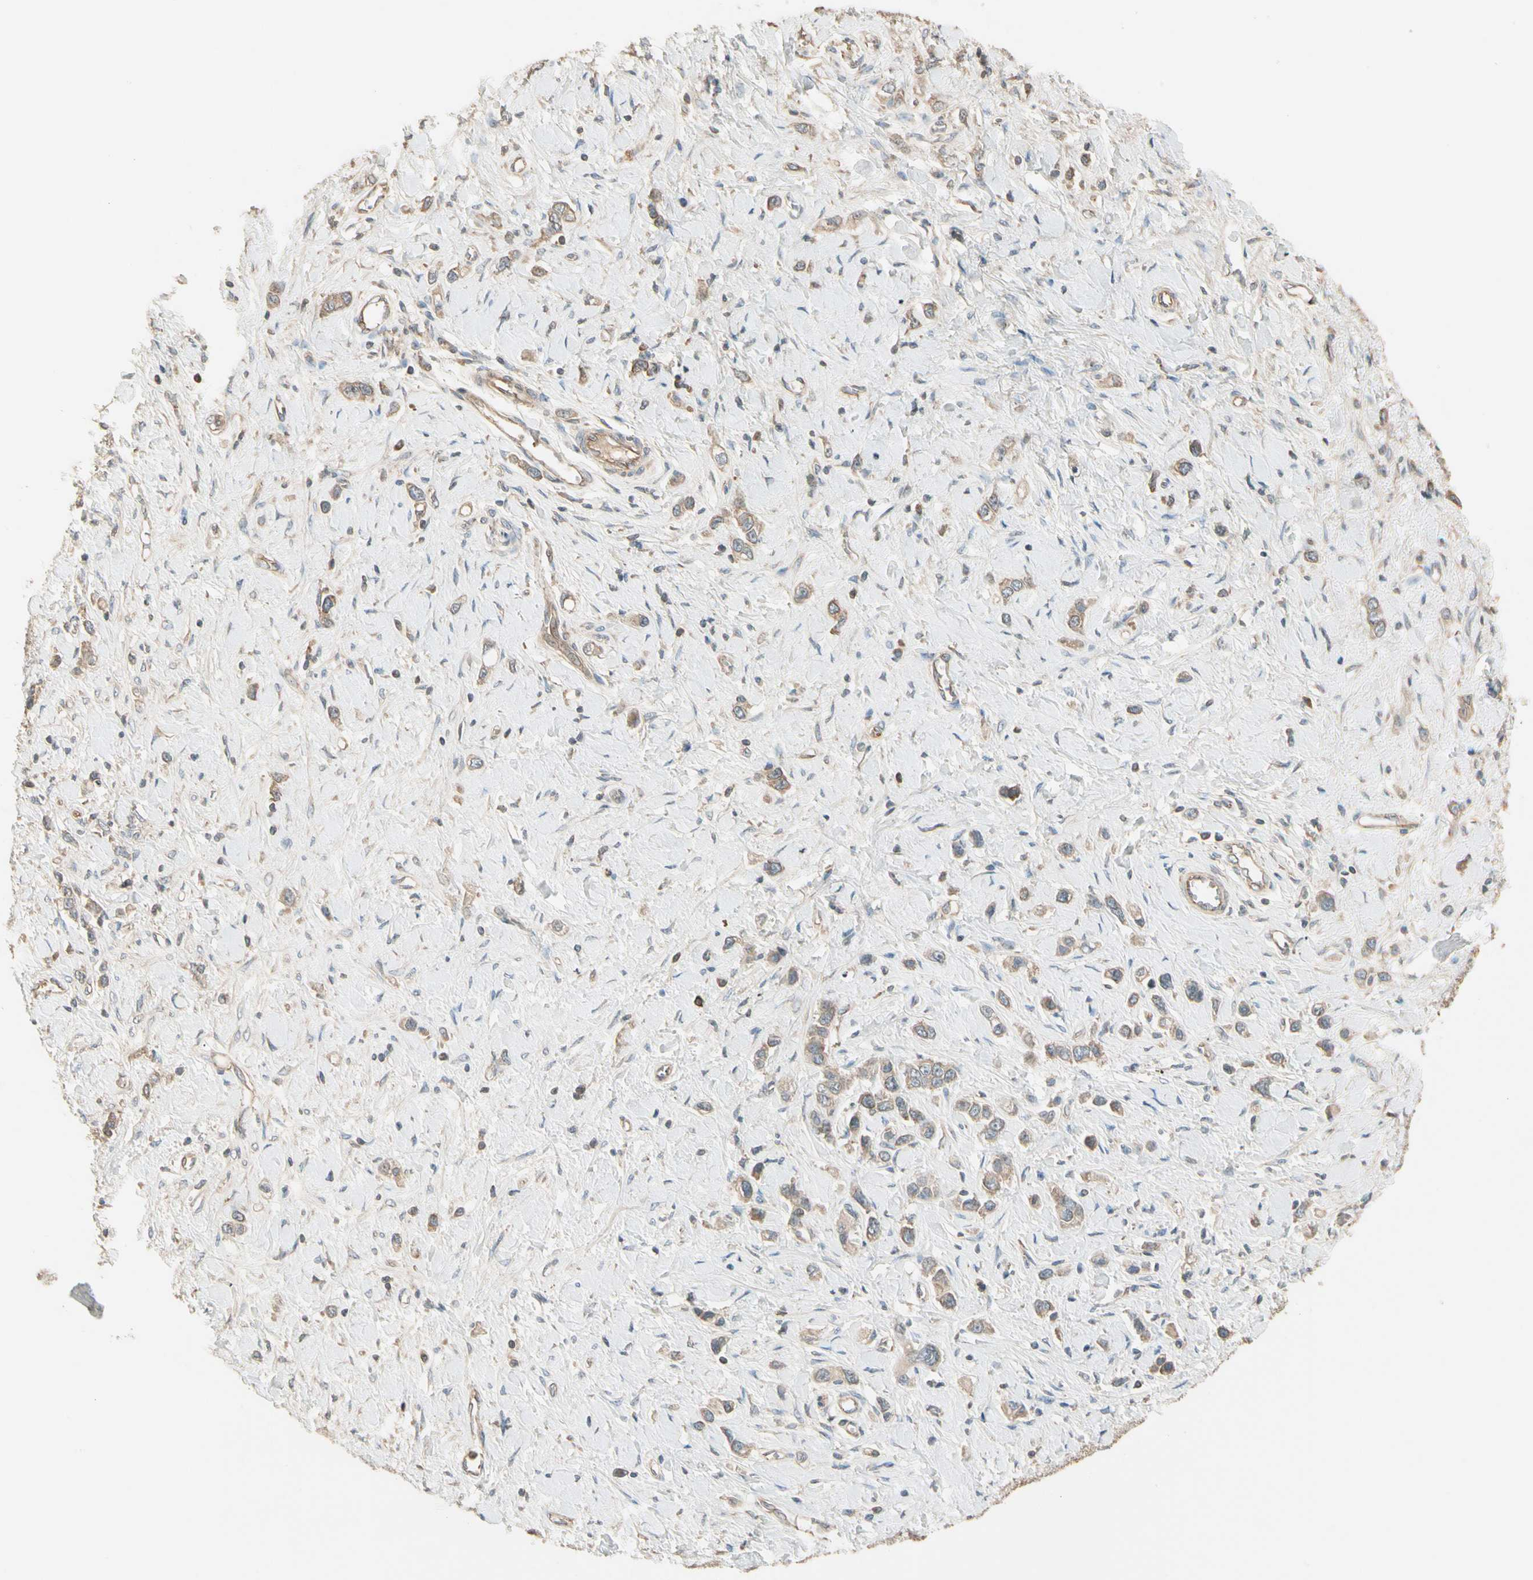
{"staining": {"intensity": "weak", "quantity": ">75%", "location": "cytoplasmic/membranous"}, "tissue": "stomach cancer", "cell_type": "Tumor cells", "image_type": "cancer", "snomed": [{"axis": "morphology", "description": "Normal tissue, NOS"}, {"axis": "morphology", "description": "Adenocarcinoma, NOS"}, {"axis": "topography", "description": "Stomach, upper"}, {"axis": "topography", "description": "Stomach"}], "caption": "Stomach cancer (adenocarcinoma) was stained to show a protein in brown. There is low levels of weak cytoplasmic/membranous positivity in approximately >75% of tumor cells. (Stains: DAB in brown, nuclei in blue, Microscopy: brightfield microscopy at high magnification).", "gene": "TNFRSF21", "patient": {"sex": "female", "age": 65}}